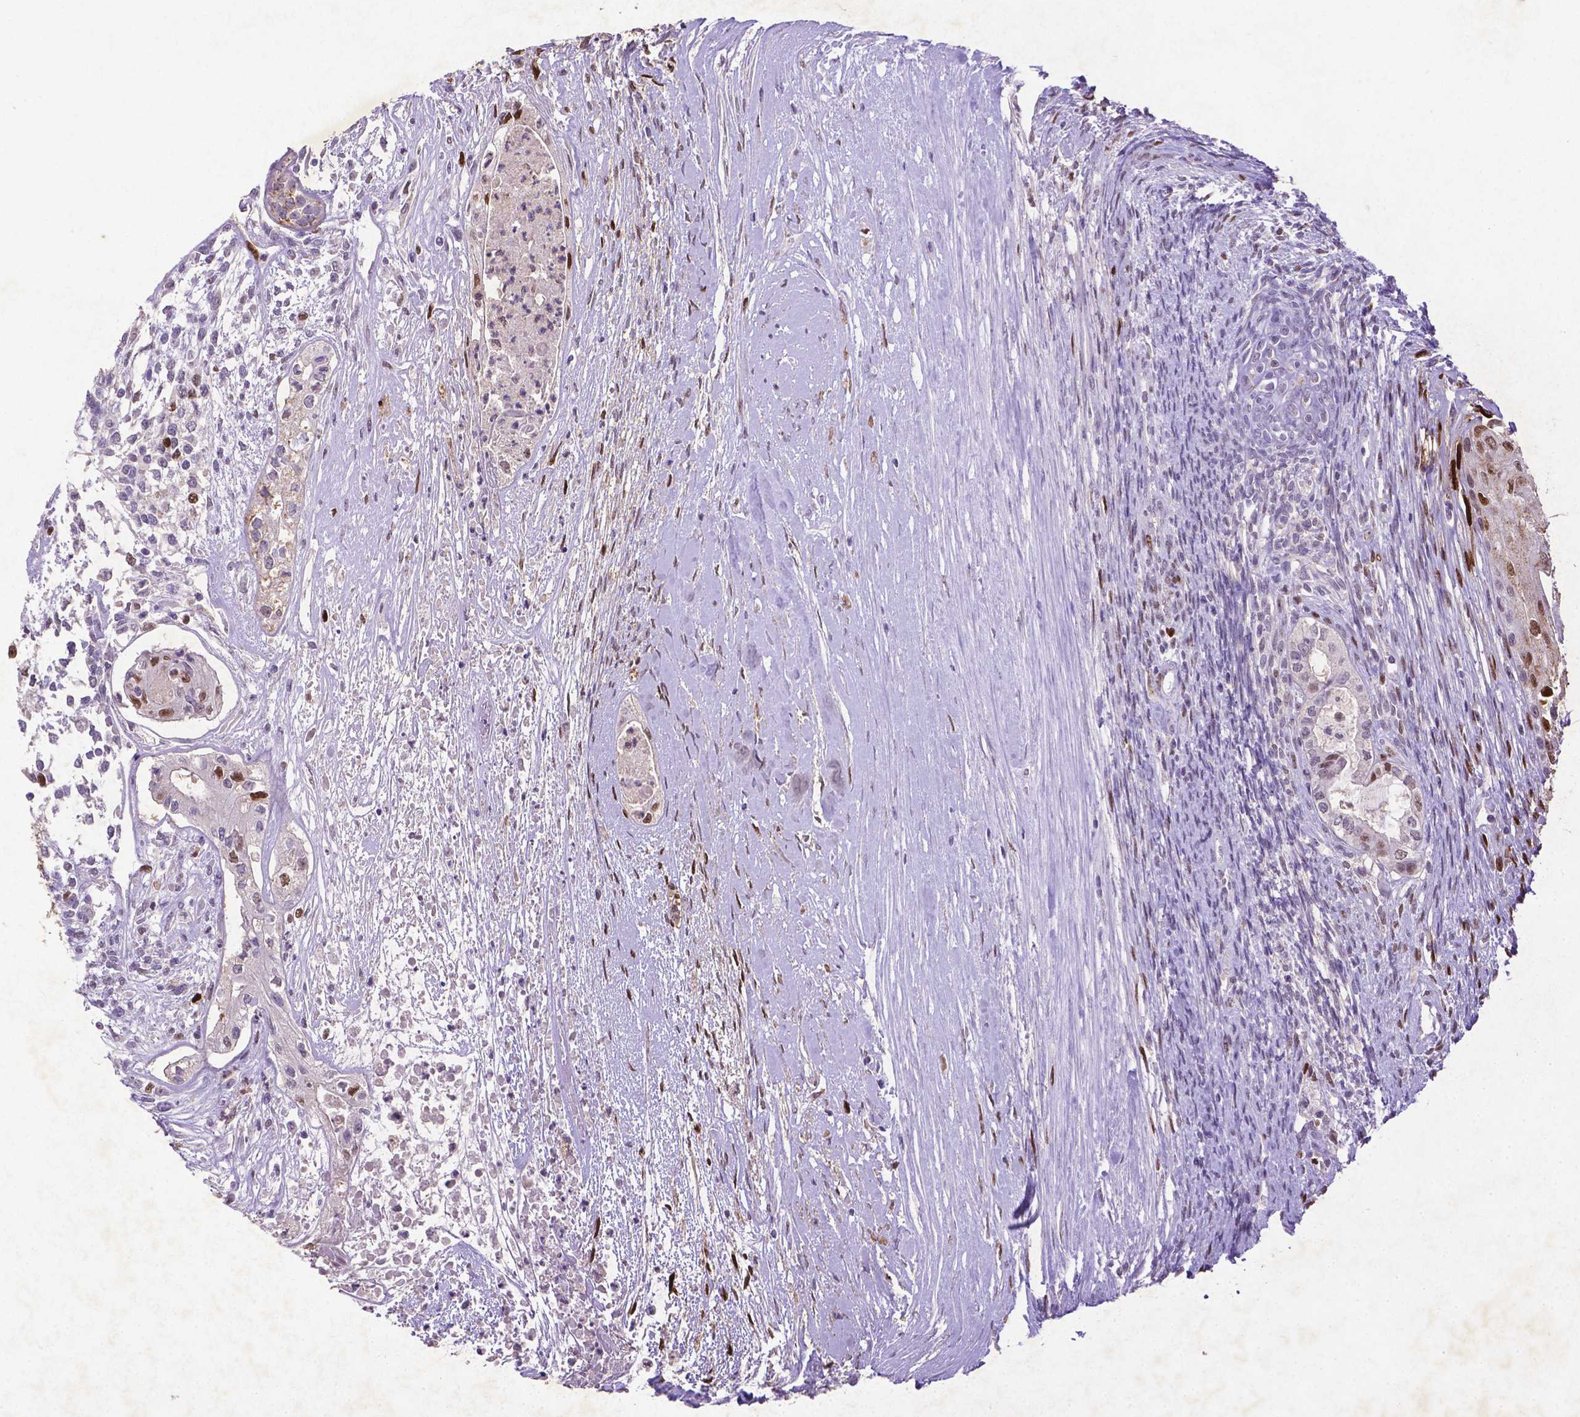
{"staining": {"intensity": "moderate", "quantity": "25%-75%", "location": "nuclear"}, "tissue": "testis cancer", "cell_type": "Tumor cells", "image_type": "cancer", "snomed": [{"axis": "morphology", "description": "Carcinoma, Embryonal, NOS"}, {"axis": "topography", "description": "Testis"}], "caption": "Human embryonal carcinoma (testis) stained for a protein (brown) displays moderate nuclear positive expression in about 25%-75% of tumor cells.", "gene": "CDKN1A", "patient": {"sex": "male", "age": 37}}